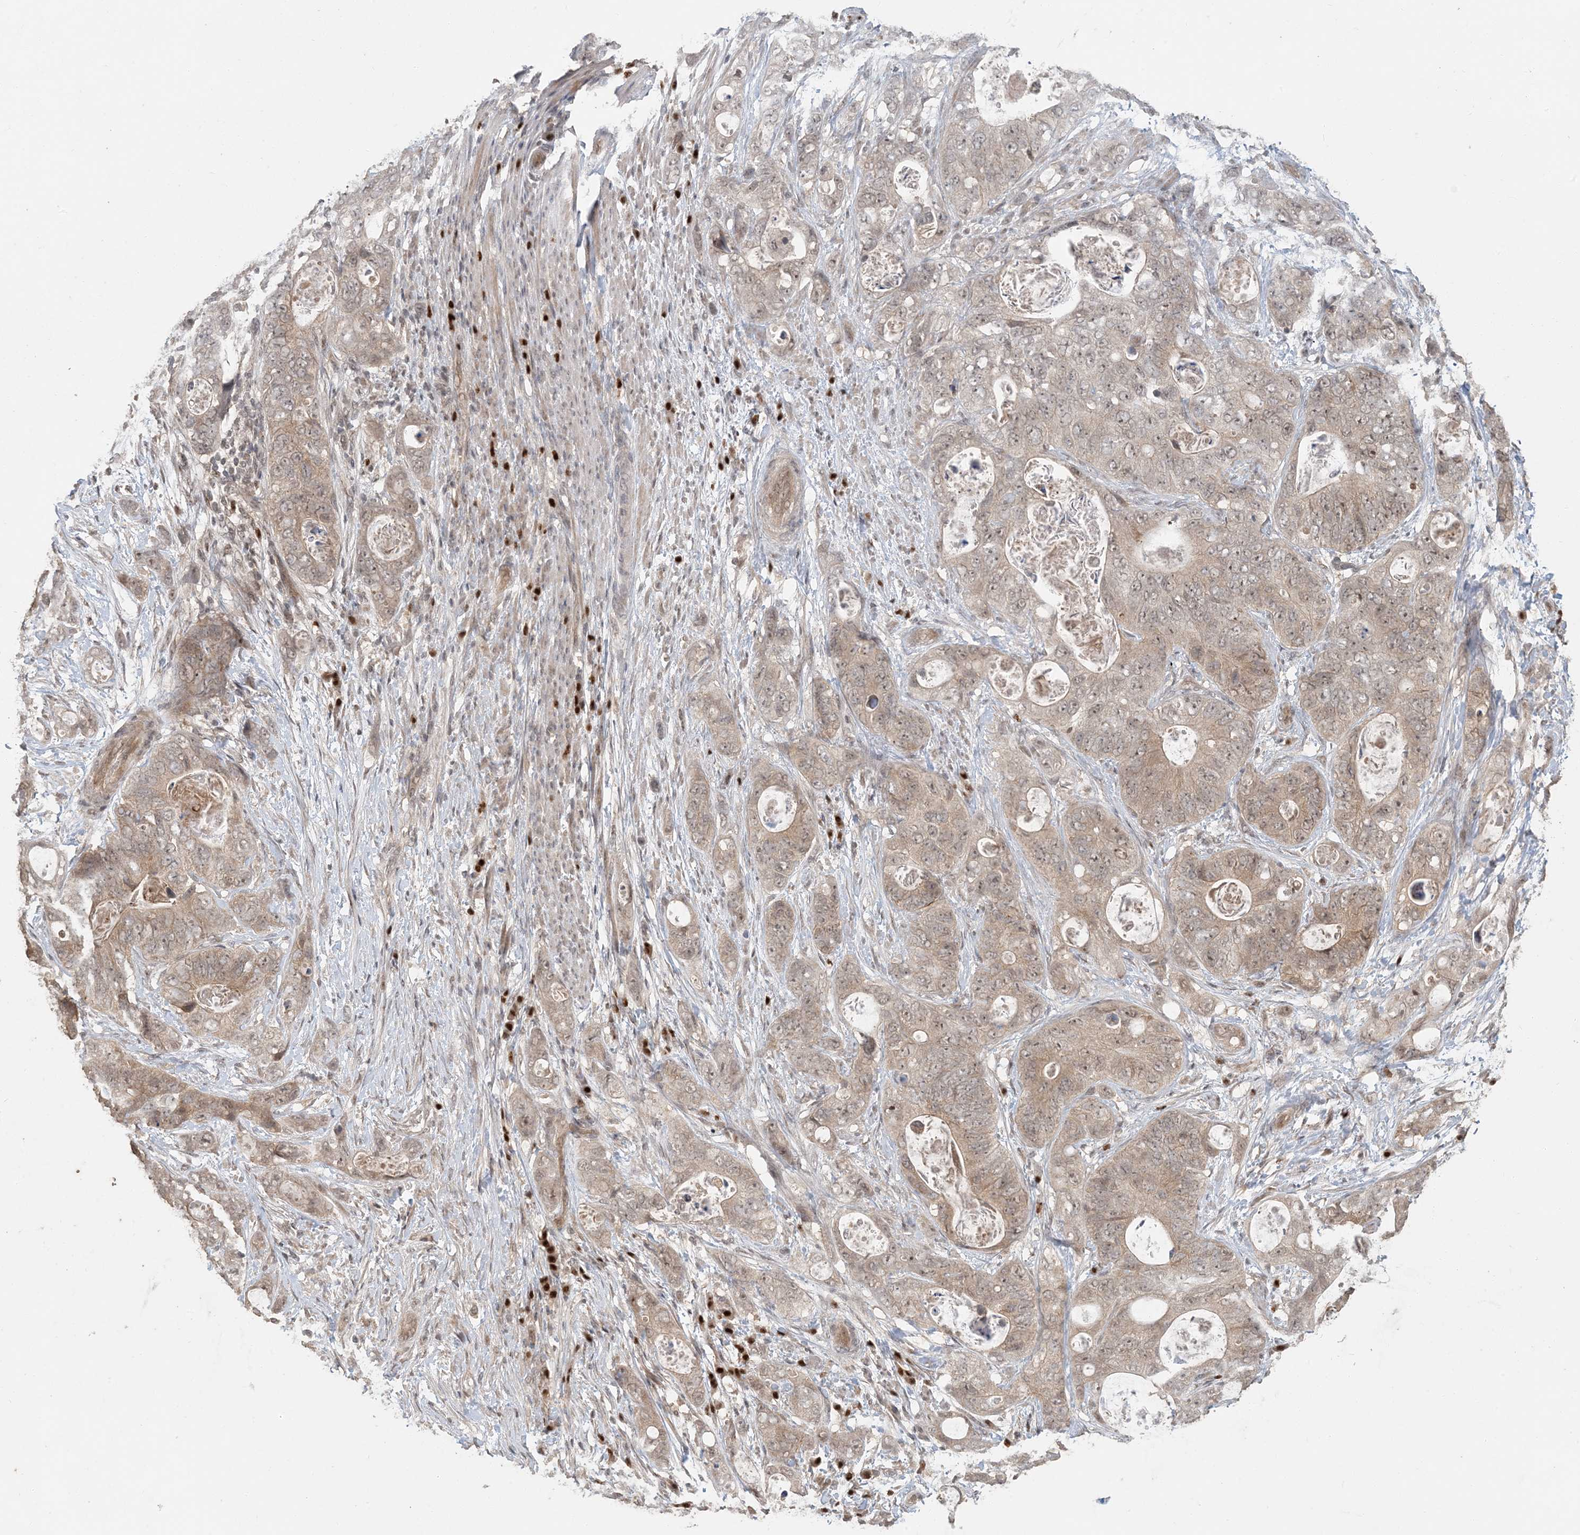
{"staining": {"intensity": "weak", "quantity": ">75%", "location": "cytoplasmic/membranous,nuclear"}, "tissue": "stomach cancer", "cell_type": "Tumor cells", "image_type": "cancer", "snomed": [{"axis": "morphology", "description": "Adenocarcinoma, NOS"}, {"axis": "topography", "description": "Stomach"}], "caption": "Immunohistochemistry (IHC) histopathology image of neoplastic tissue: human adenocarcinoma (stomach) stained using immunohistochemistry shows low levels of weak protein expression localized specifically in the cytoplasmic/membranous and nuclear of tumor cells, appearing as a cytoplasmic/membranous and nuclear brown color.", "gene": "ATP13A2", "patient": {"sex": "female", "age": 89}}